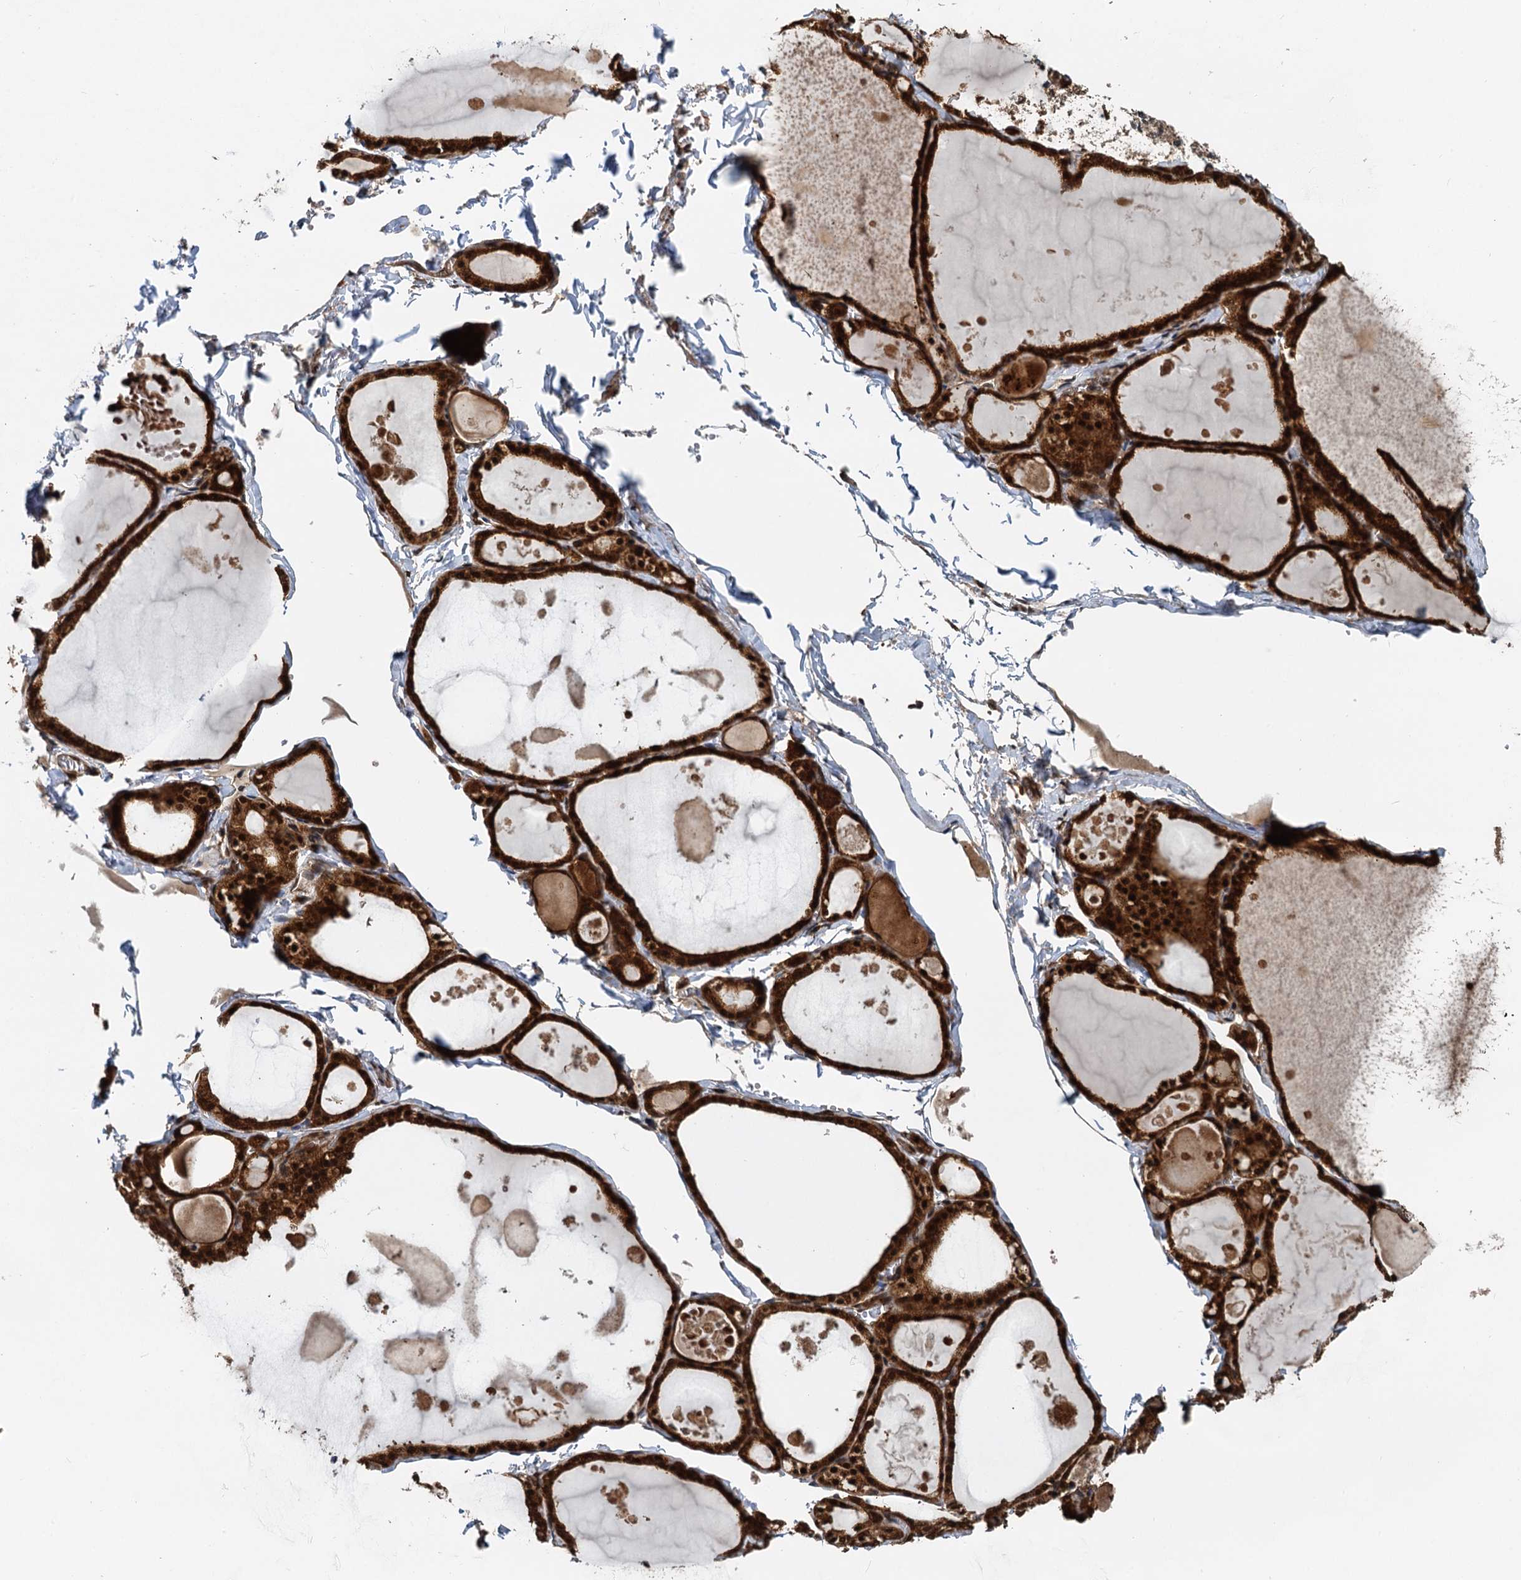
{"staining": {"intensity": "strong", "quantity": ">75%", "location": "cytoplasmic/membranous,nuclear"}, "tissue": "thyroid gland", "cell_type": "Glandular cells", "image_type": "normal", "snomed": [{"axis": "morphology", "description": "Normal tissue, NOS"}, {"axis": "topography", "description": "Thyroid gland"}], "caption": "Immunohistochemistry (IHC) micrograph of unremarkable thyroid gland stained for a protein (brown), which reveals high levels of strong cytoplasmic/membranous,nuclear staining in approximately >75% of glandular cells.", "gene": "STUB1", "patient": {"sex": "male", "age": 56}}